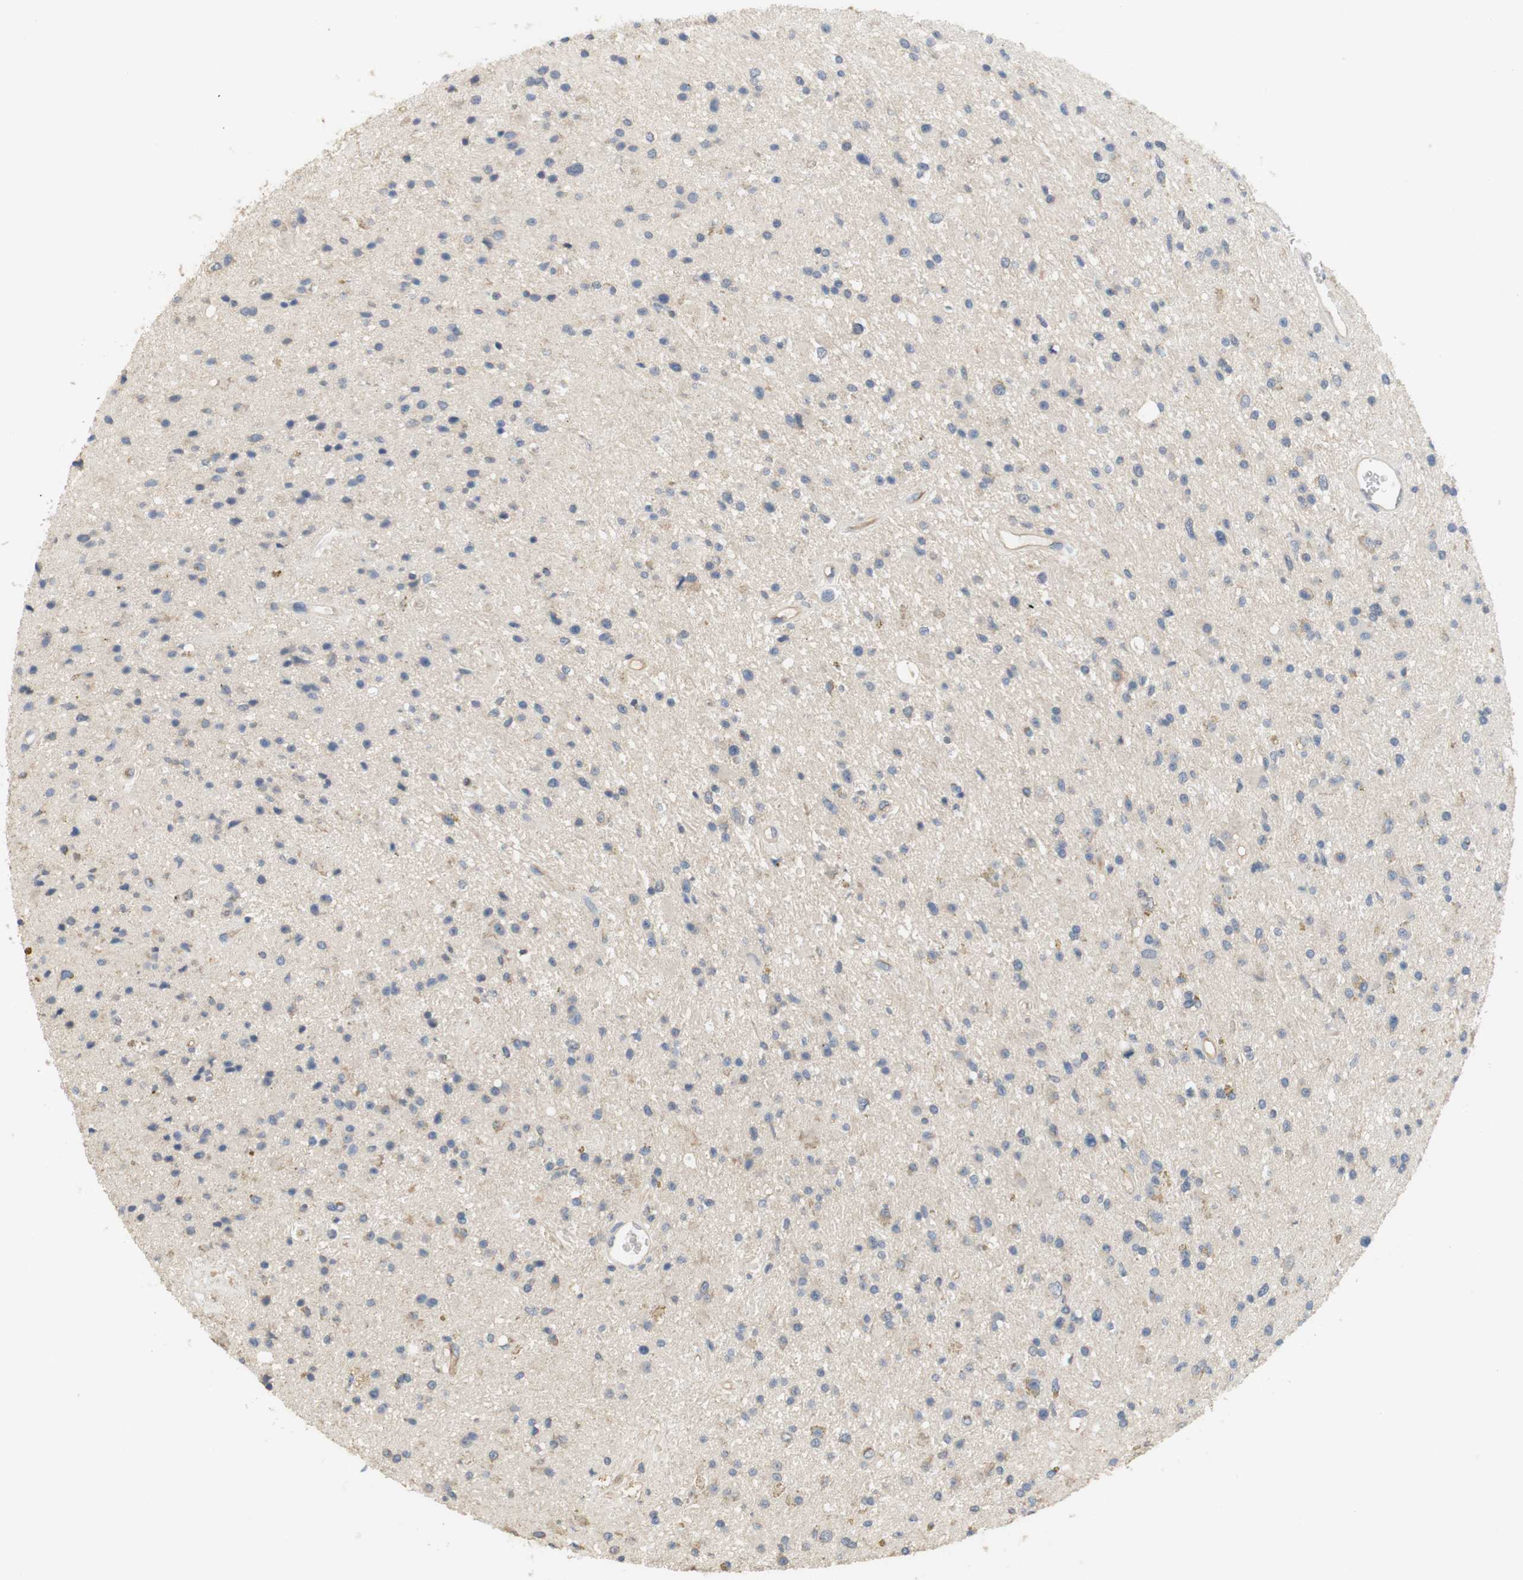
{"staining": {"intensity": "negative", "quantity": "none", "location": "none"}, "tissue": "glioma", "cell_type": "Tumor cells", "image_type": "cancer", "snomed": [{"axis": "morphology", "description": "Glioma, malignant, High grade"}, {"axis": "topography", "description": "Brain"}], "caption": "Tumor cells show no significant staining in high-grade glioma (malignant). (DAB immunohistochemistry visualized using brightfield microscopy, high magnification).", "gene": "OSR1", "patient": {"sex": "male", "age": 33}}